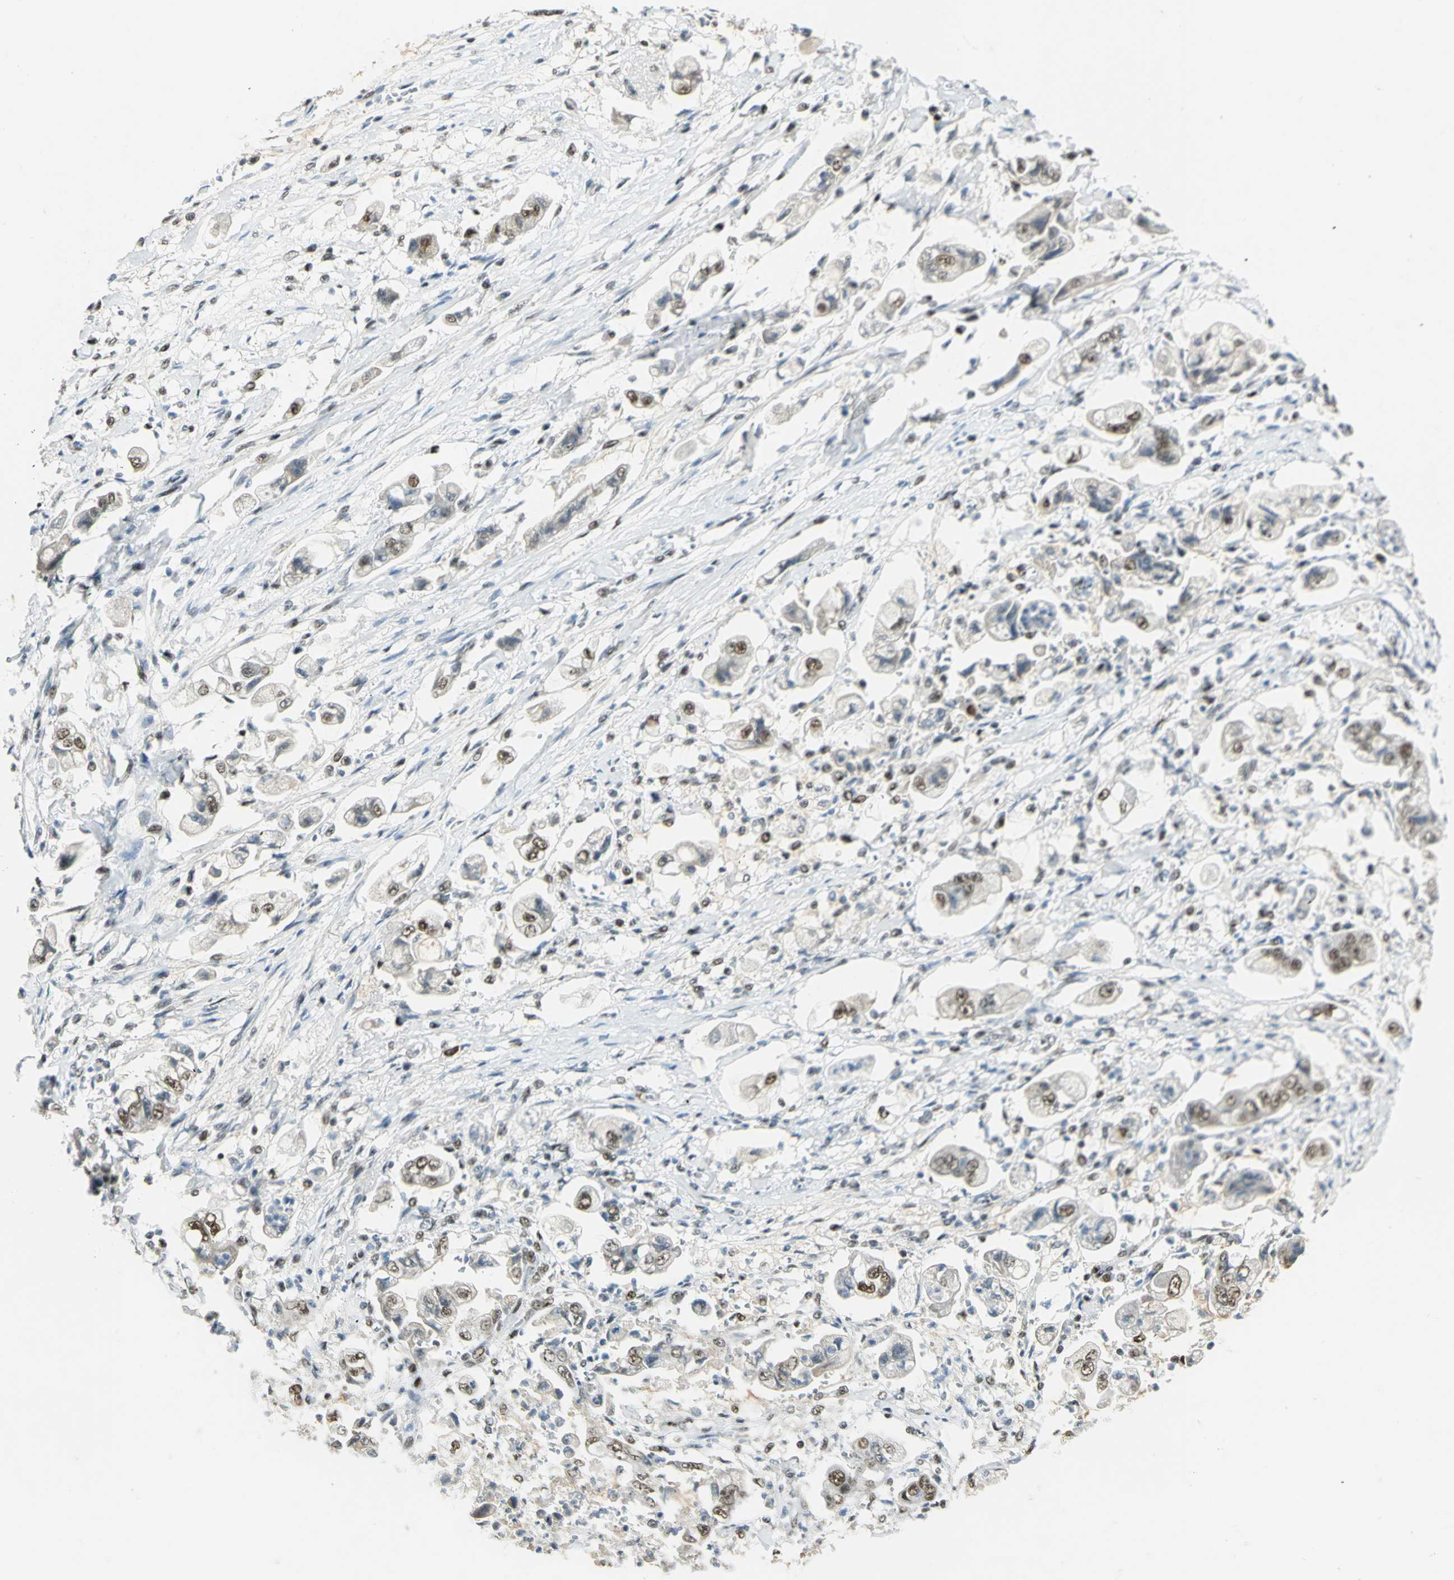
{"staining": {"intensity": "moderate", "quantity": ">75%", "location": "nuclear"}, "tissue": "stomach cancer", "cell_type": "Tumor cells", "image_type": "cancer", "snomed": [{"axis": "morphology", "description": "Adenocarcinoma, NOS"}, {"axis": "topography", "description": "Stomach"}], "caption": "Stomach cancer (adenocarcinoma) tissue reveals moderate nuclear staining in approximately >75% of tumor cells, visualized by immunohistochemistry.", "gene": "CCNT1", "patient": {"sex": "male", "age": 62}}